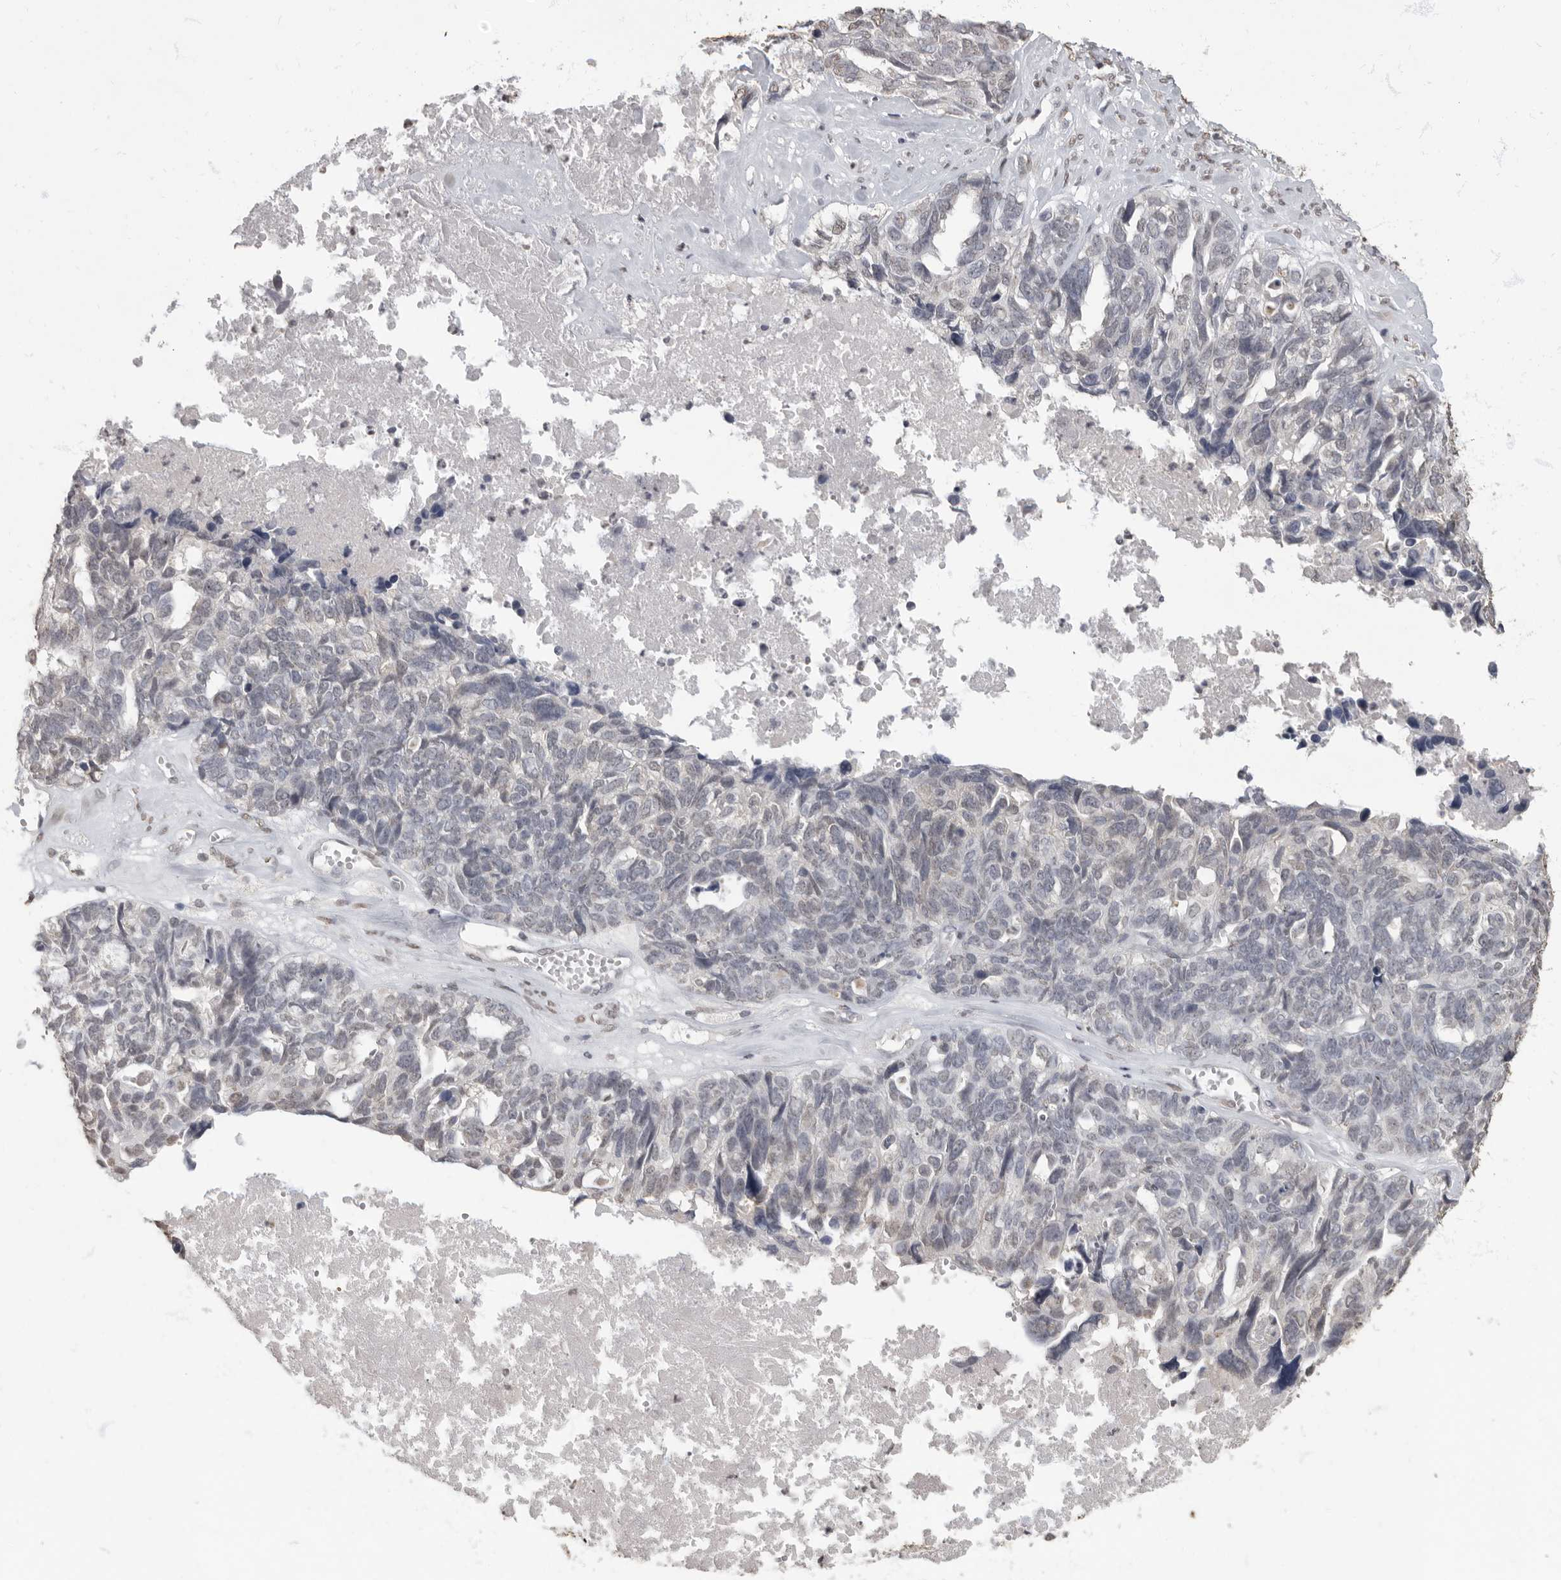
{"staining": {"intensity": "weak", "quantity": "<25%", "location": "nuclear"}, "tissue": "ovarian cancer", "cell_type": "Tumor cells", "image_type": "cancer", "snomed": [{"axis": "morphology", "description": "Cystadenocarcinoma, serous, NOS"}, {"axis": "topography", "description": "Ovary"}], "caption": "Human serous cystadenocarcinoma (ovarian) stained for a protein using IHC exhibits no staining in tumor cells.", "gene": "NBL1", "patient": {"sex": "female", "age": 79}}